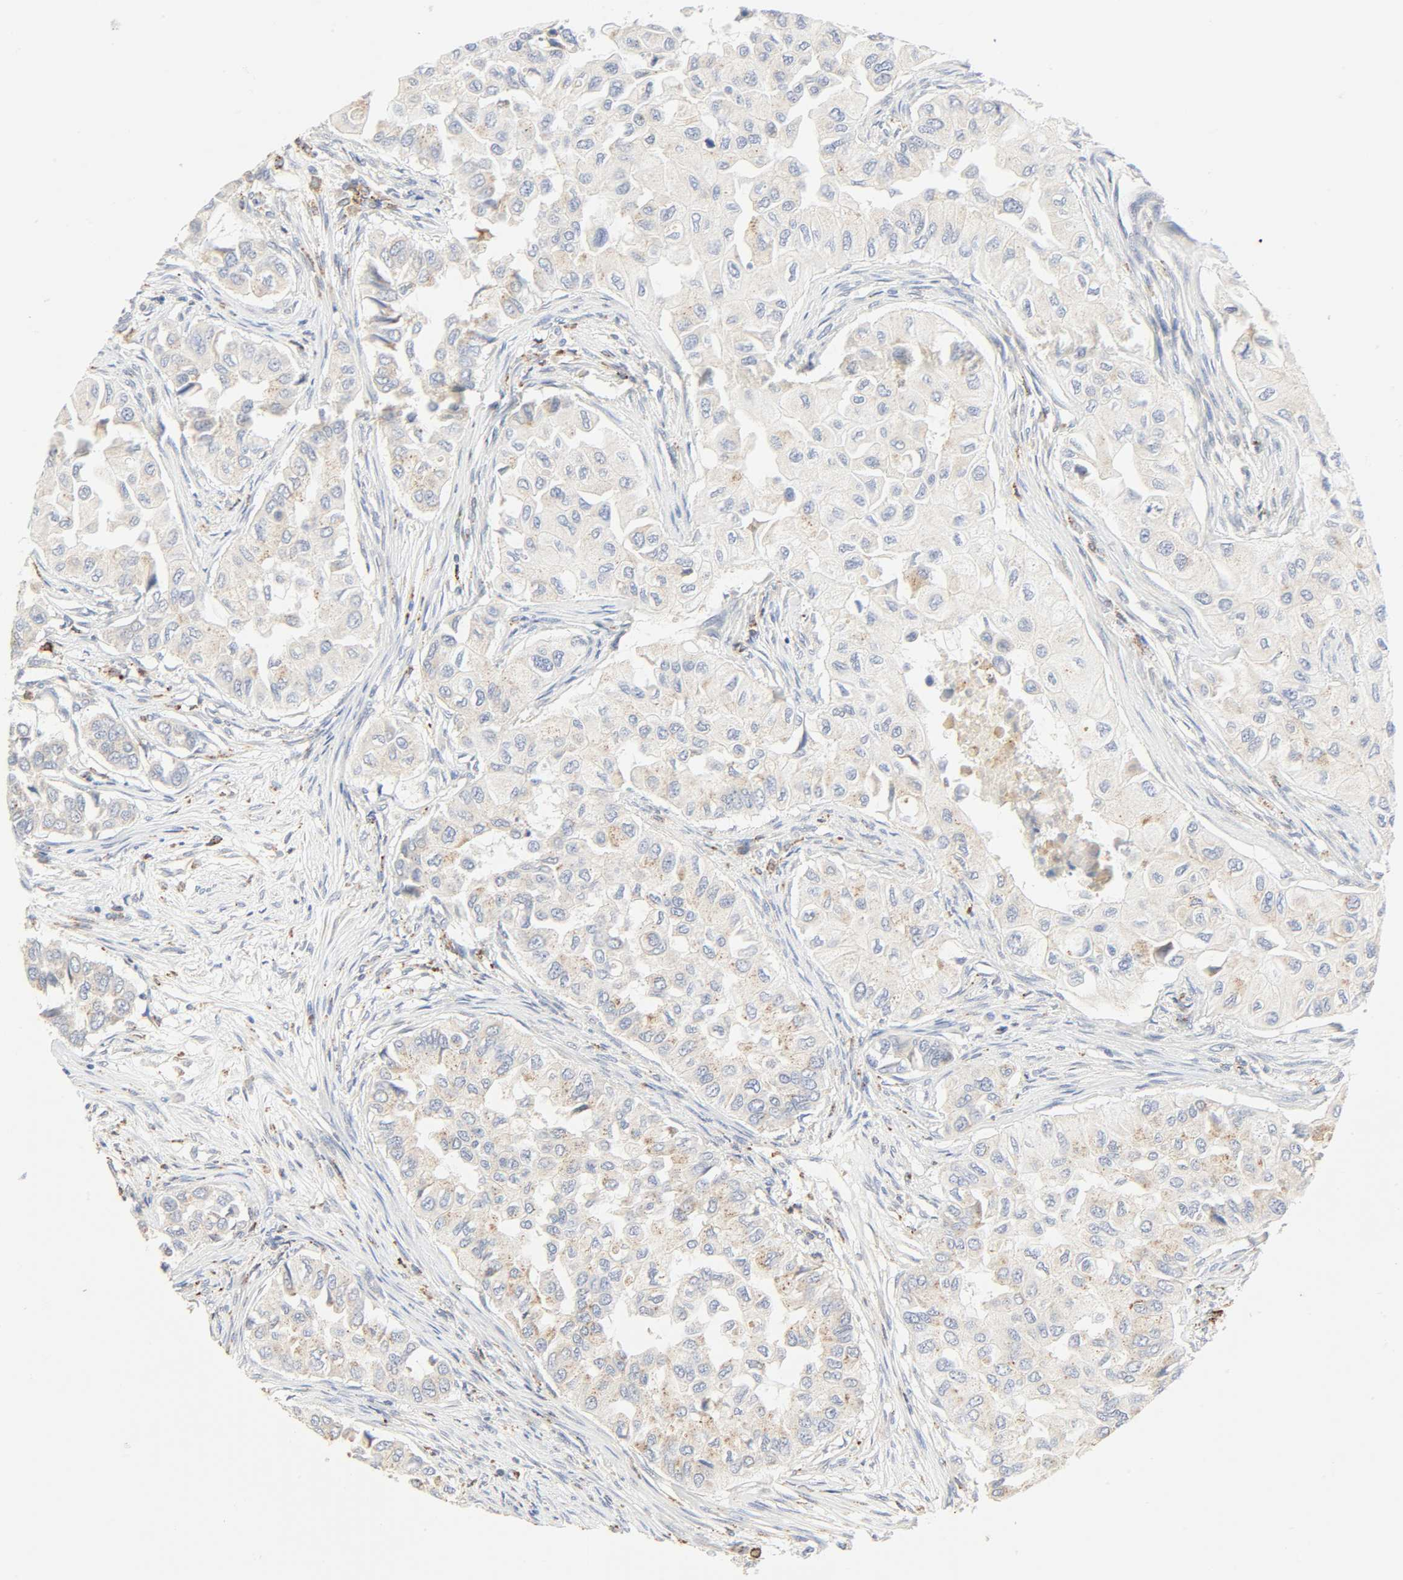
{"staining": {"intensity": "weak", "quantity": "25%-75%", "location": "cytoplasmic/membranous"}, "tissue": "breast cancer", "cell_type": "Tumor cells", "image_type": "cancer", "snomed": [{"axis": "morphology", "description": "Normal tissue, NOS"}, {"axis": "morphology", "description": "Duct carcinoma"}, {"axis": "topography", "description": "Breast"}], "caption": "The immunohistochemical stain labels weak cytoplasmic/membranous staining in tumor cells of breast cancer tissue.", "gene": "CAMK2A", "patient": {"sex": "female", "age": 49}}